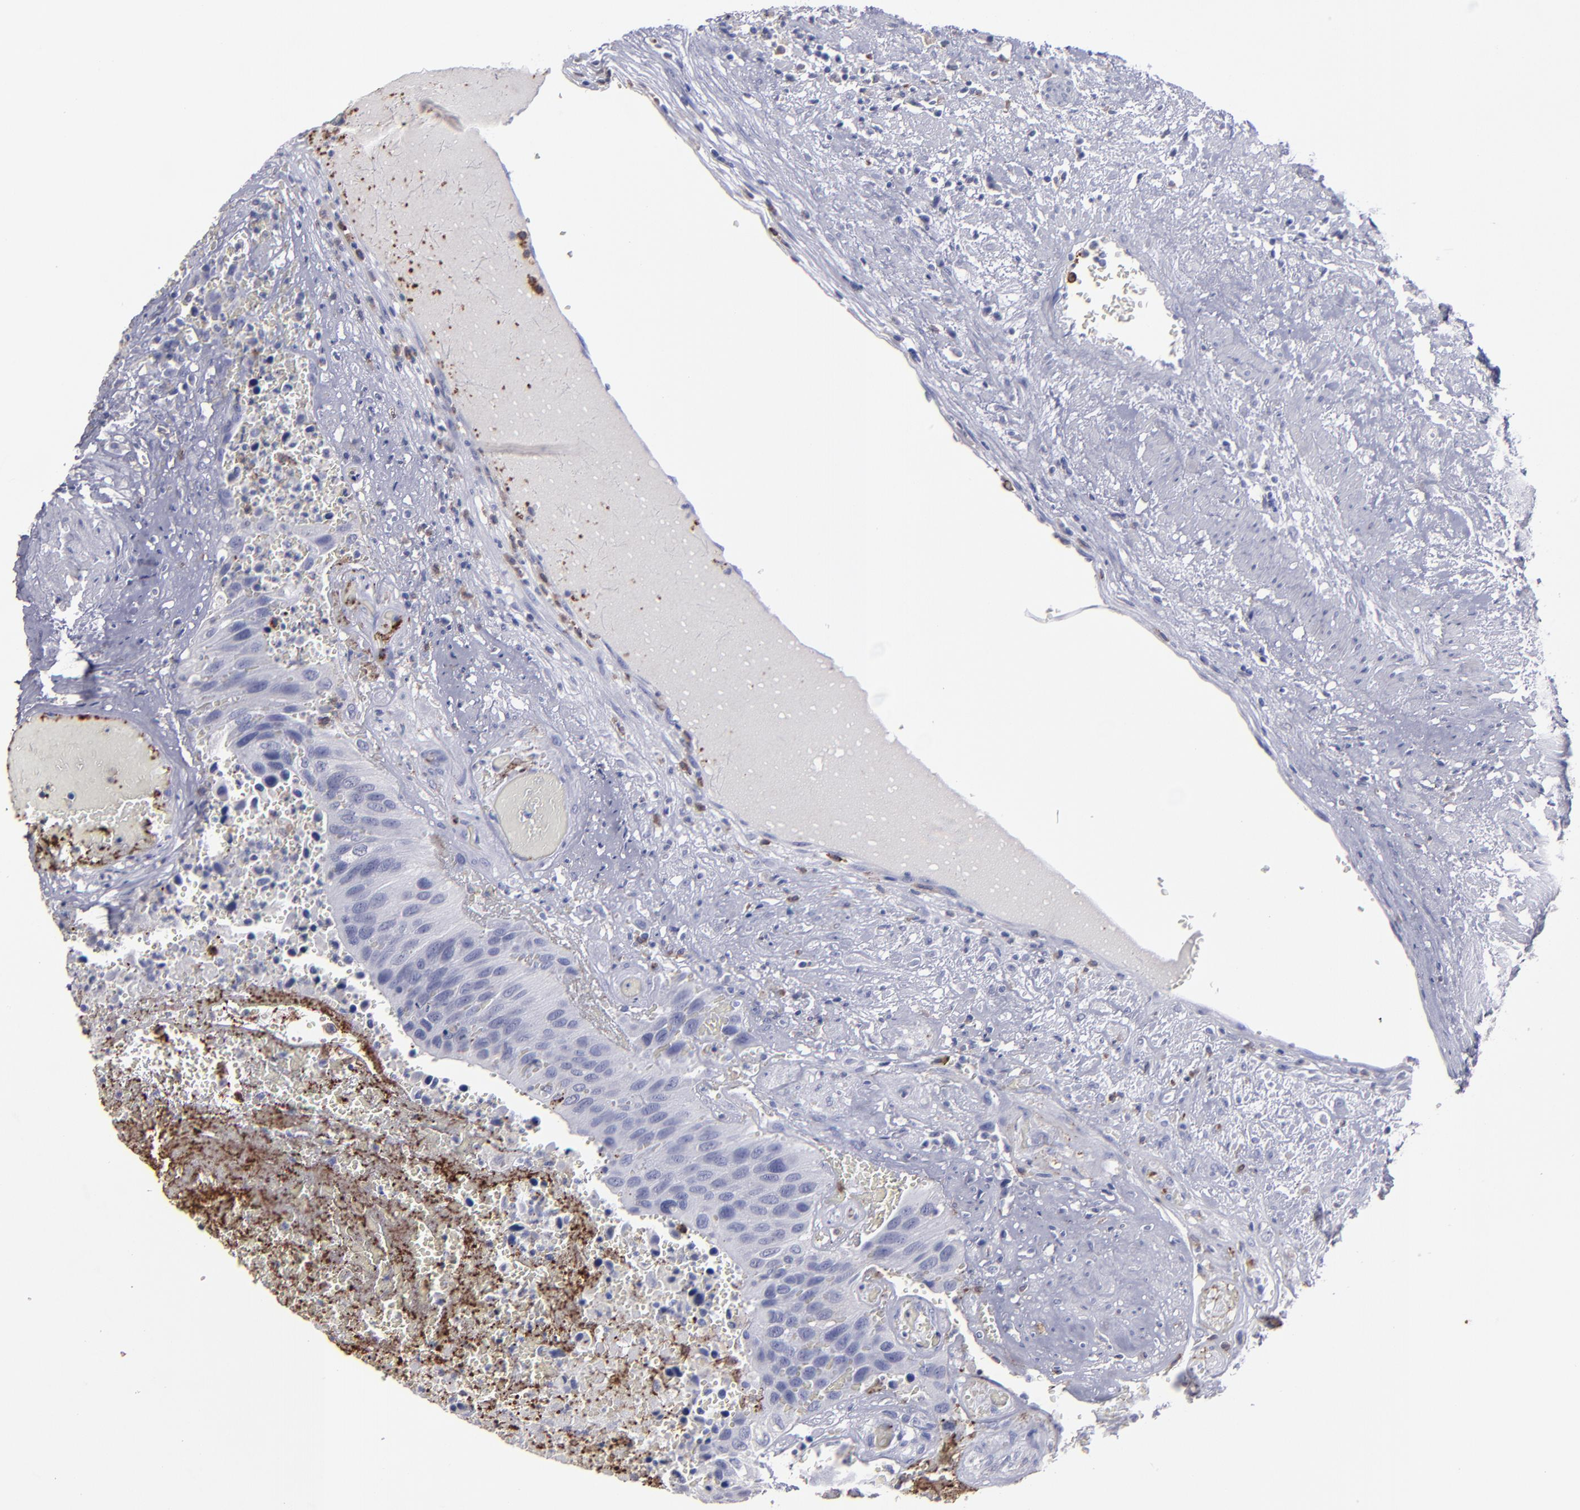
{"staining": {"intensity": "negative", "quantity": "none", "location": "none"}, "tissue": "urothelial cancer", "cell_type": "Tumor cells", "image_type": "cancer", "snomed": [{"axis": "morphology", "description": "Urothelial carcinoma, High grade"}, {"axis": "topography", "description": "Urinary bladder"}], "caption": "Immunohistochemistry micrograph of neoplastic tissue: high-grade urothelial carcinoma stained with DAB displays no significant protein positivity in tumor cells.", "gene": "CD36", "patient": {"sex": "male", "age": 66}}